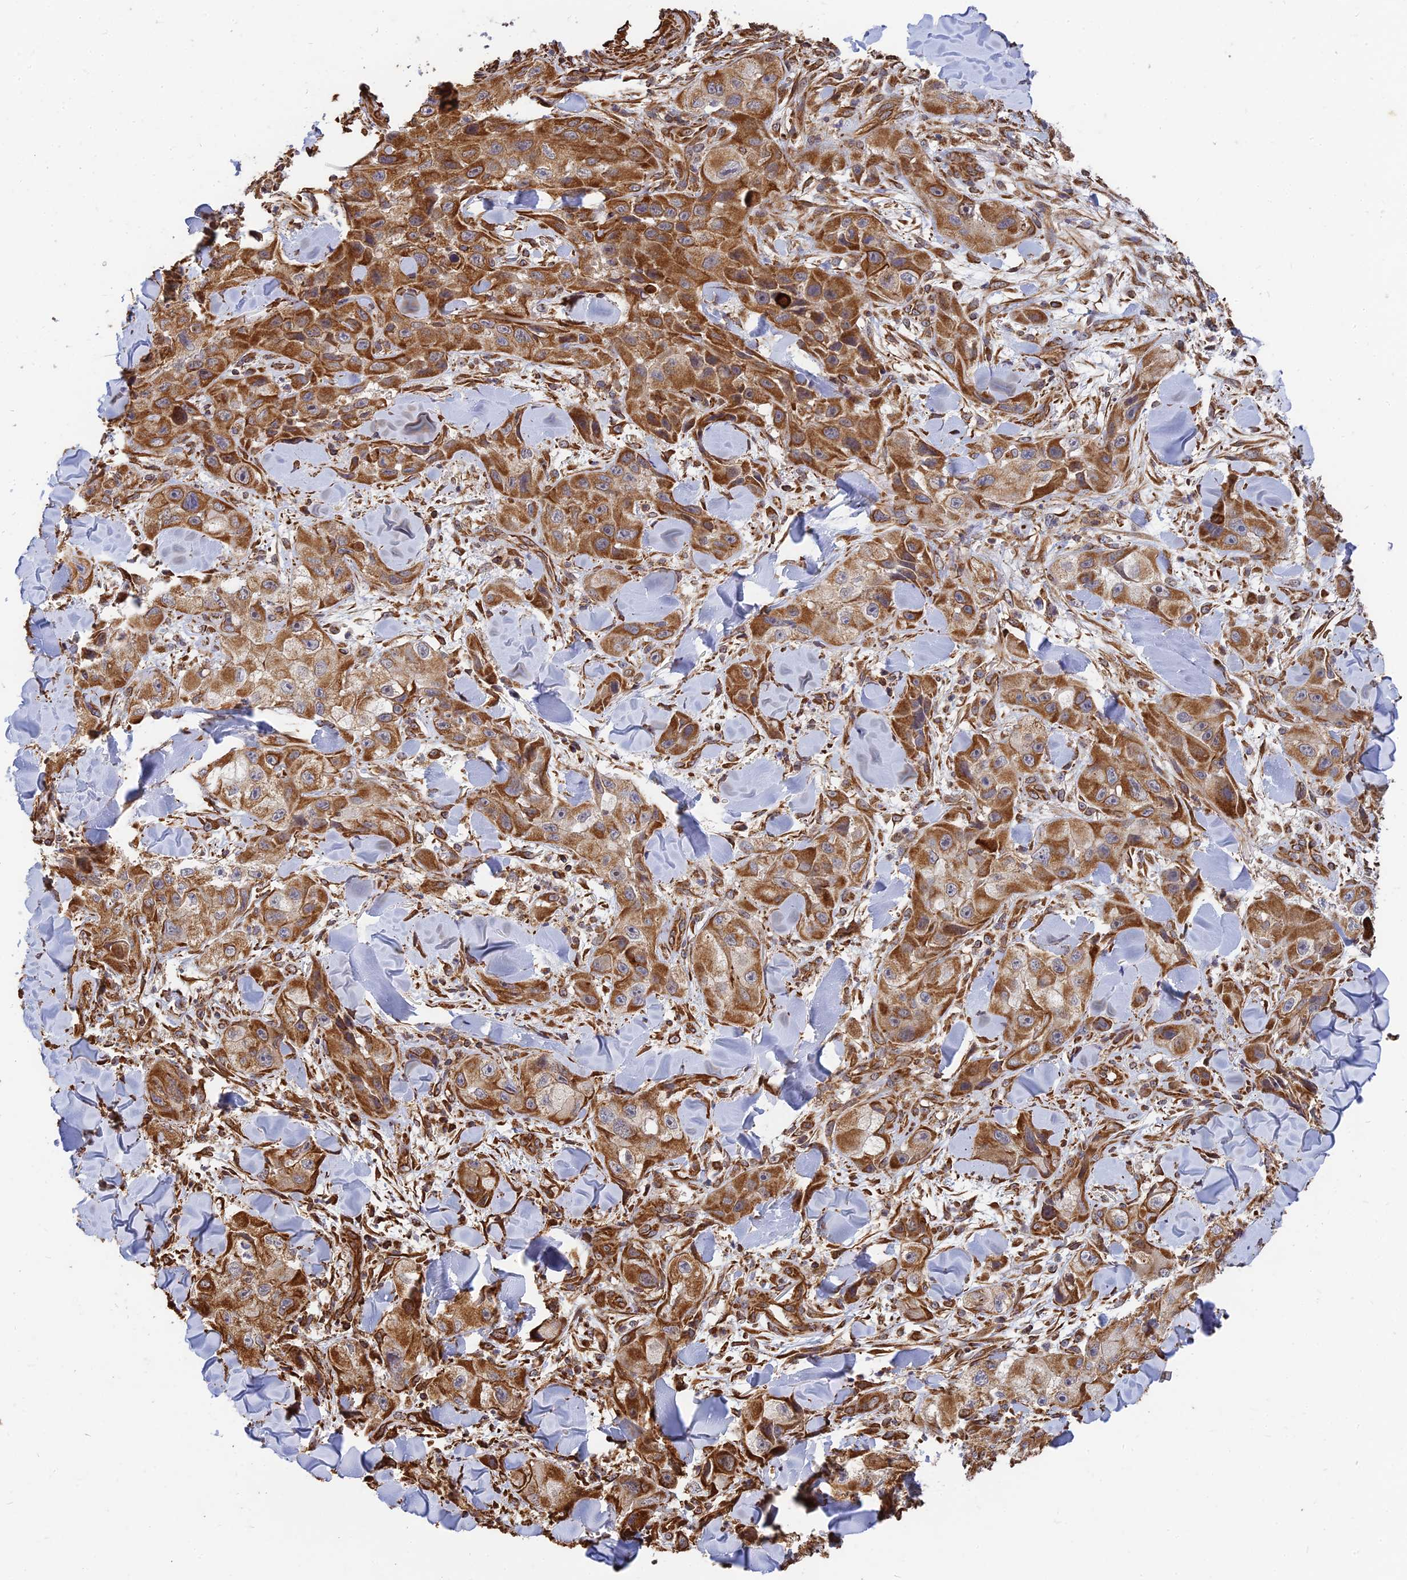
{"staining": {"intensity": "moderate", "quantity": ">75%", "location": "cytoplasmic/membranous"}, "tissue": "skin cancer", "cell_type": "Tumor cells", "image_type": "cancer", "snomed": [{"axis": "morphology", "description": "Squamous cell carcinoma, NOS"}, {"axis": "topography", "description": "Skin"}, {"axis": "topography", "description": "Subcutis"}], "caption": "IHC histopathology image of human squamous cell carcinoma (skin) stained for a protein (brown), which displays medium levels of moderate cytoplasmic/membranous positivity in about >75% of tumor cells.", "gene": "DSTYK", "patient": {"sex": "male", "age": 73}}